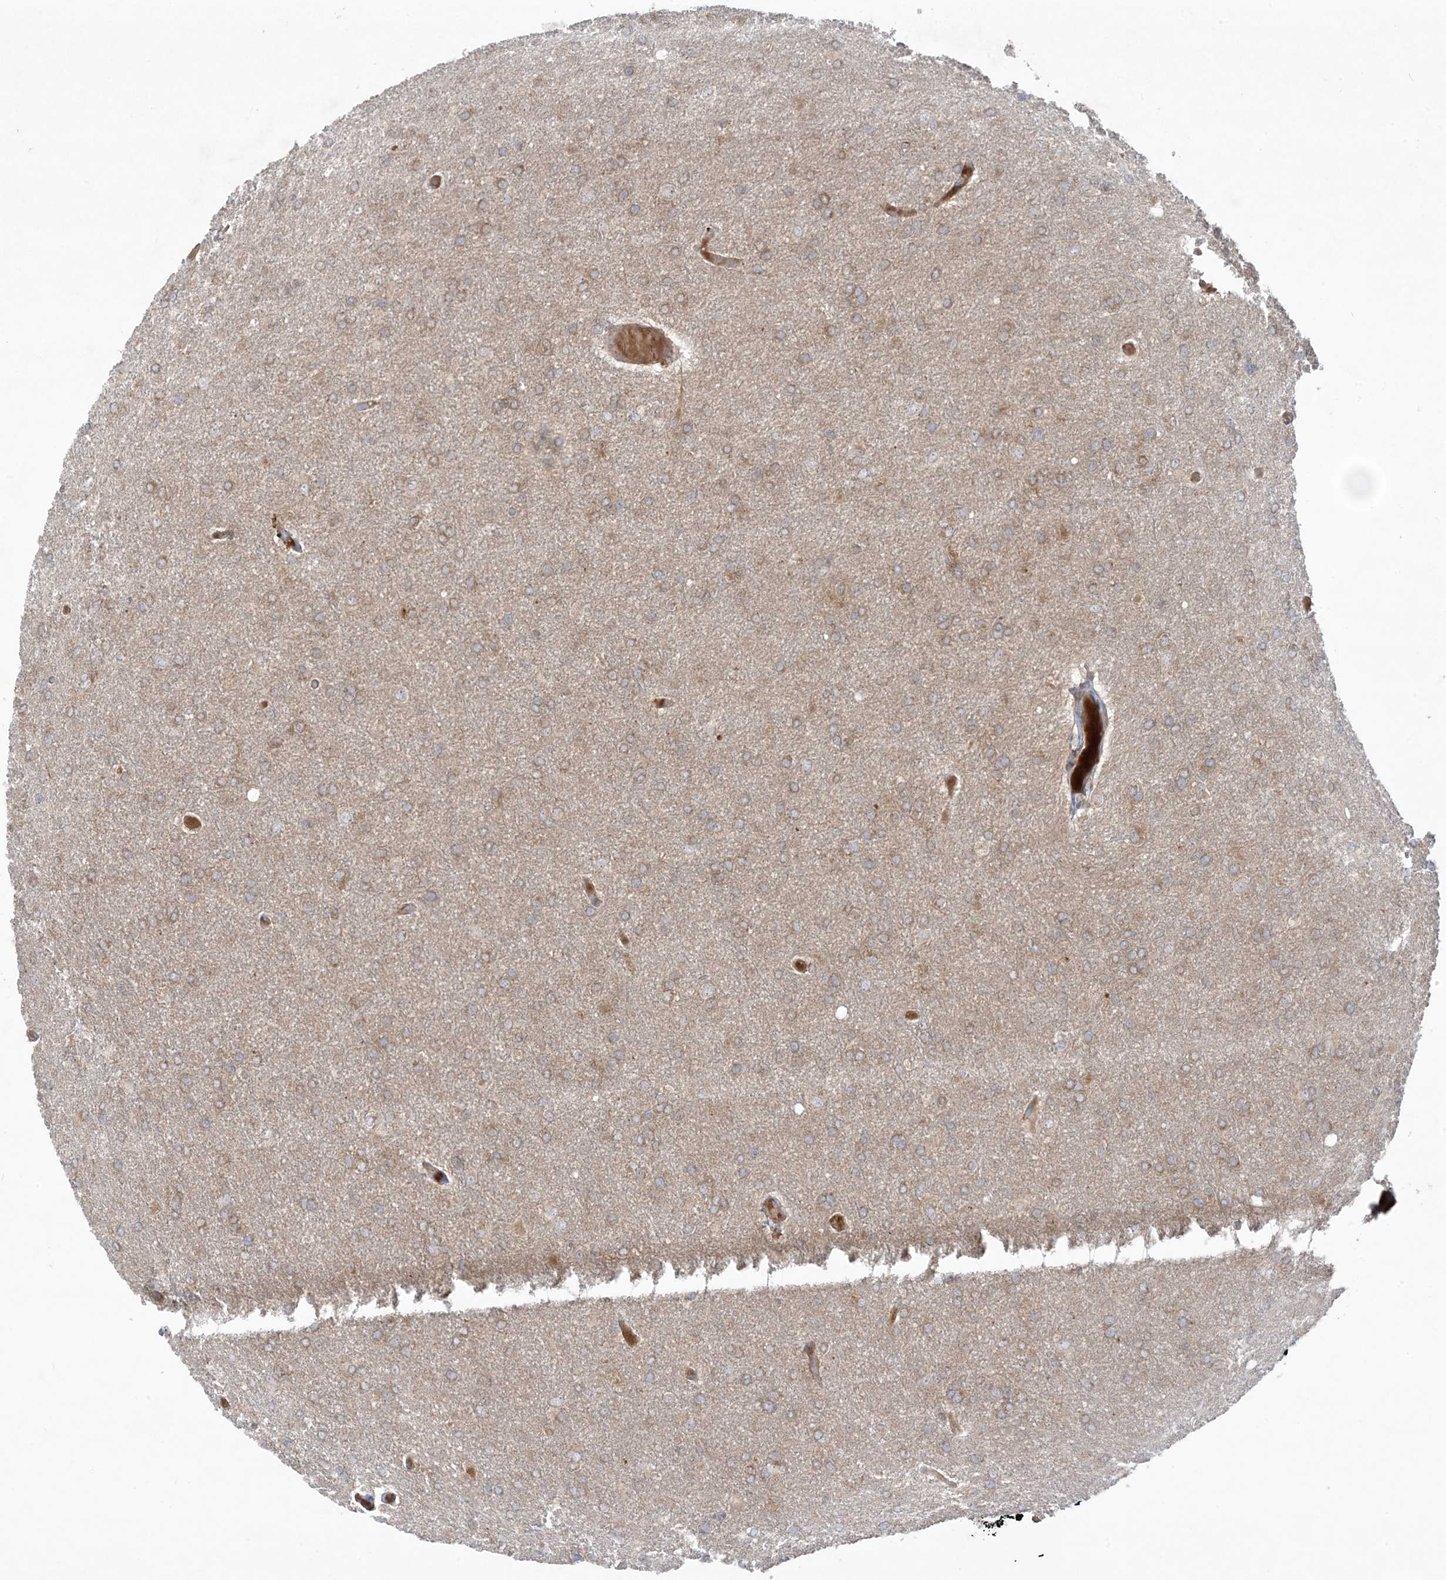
{"staining": {"intensity": "weak", "quantity": ">75%", "location": "cytoplasmic/membranous"}, "tissue": "glioma", "cell_type": "Tumor cells", "image_type": "cancer", "snomed": [{"axis": "morphology", "description": "Glioma, malignant, High grade"}, {"axis": "topography", "description": "Cerebral cortex"}], "caption": "Immunohistochemistry (IHC) of malignant glioma (high-grade) shows low levels of weak cytoplasmic/membranous positivity in approximately >75% of tumor cells.", "gene": "STAM2", "patient": {"sex": "female", "age": 36}}